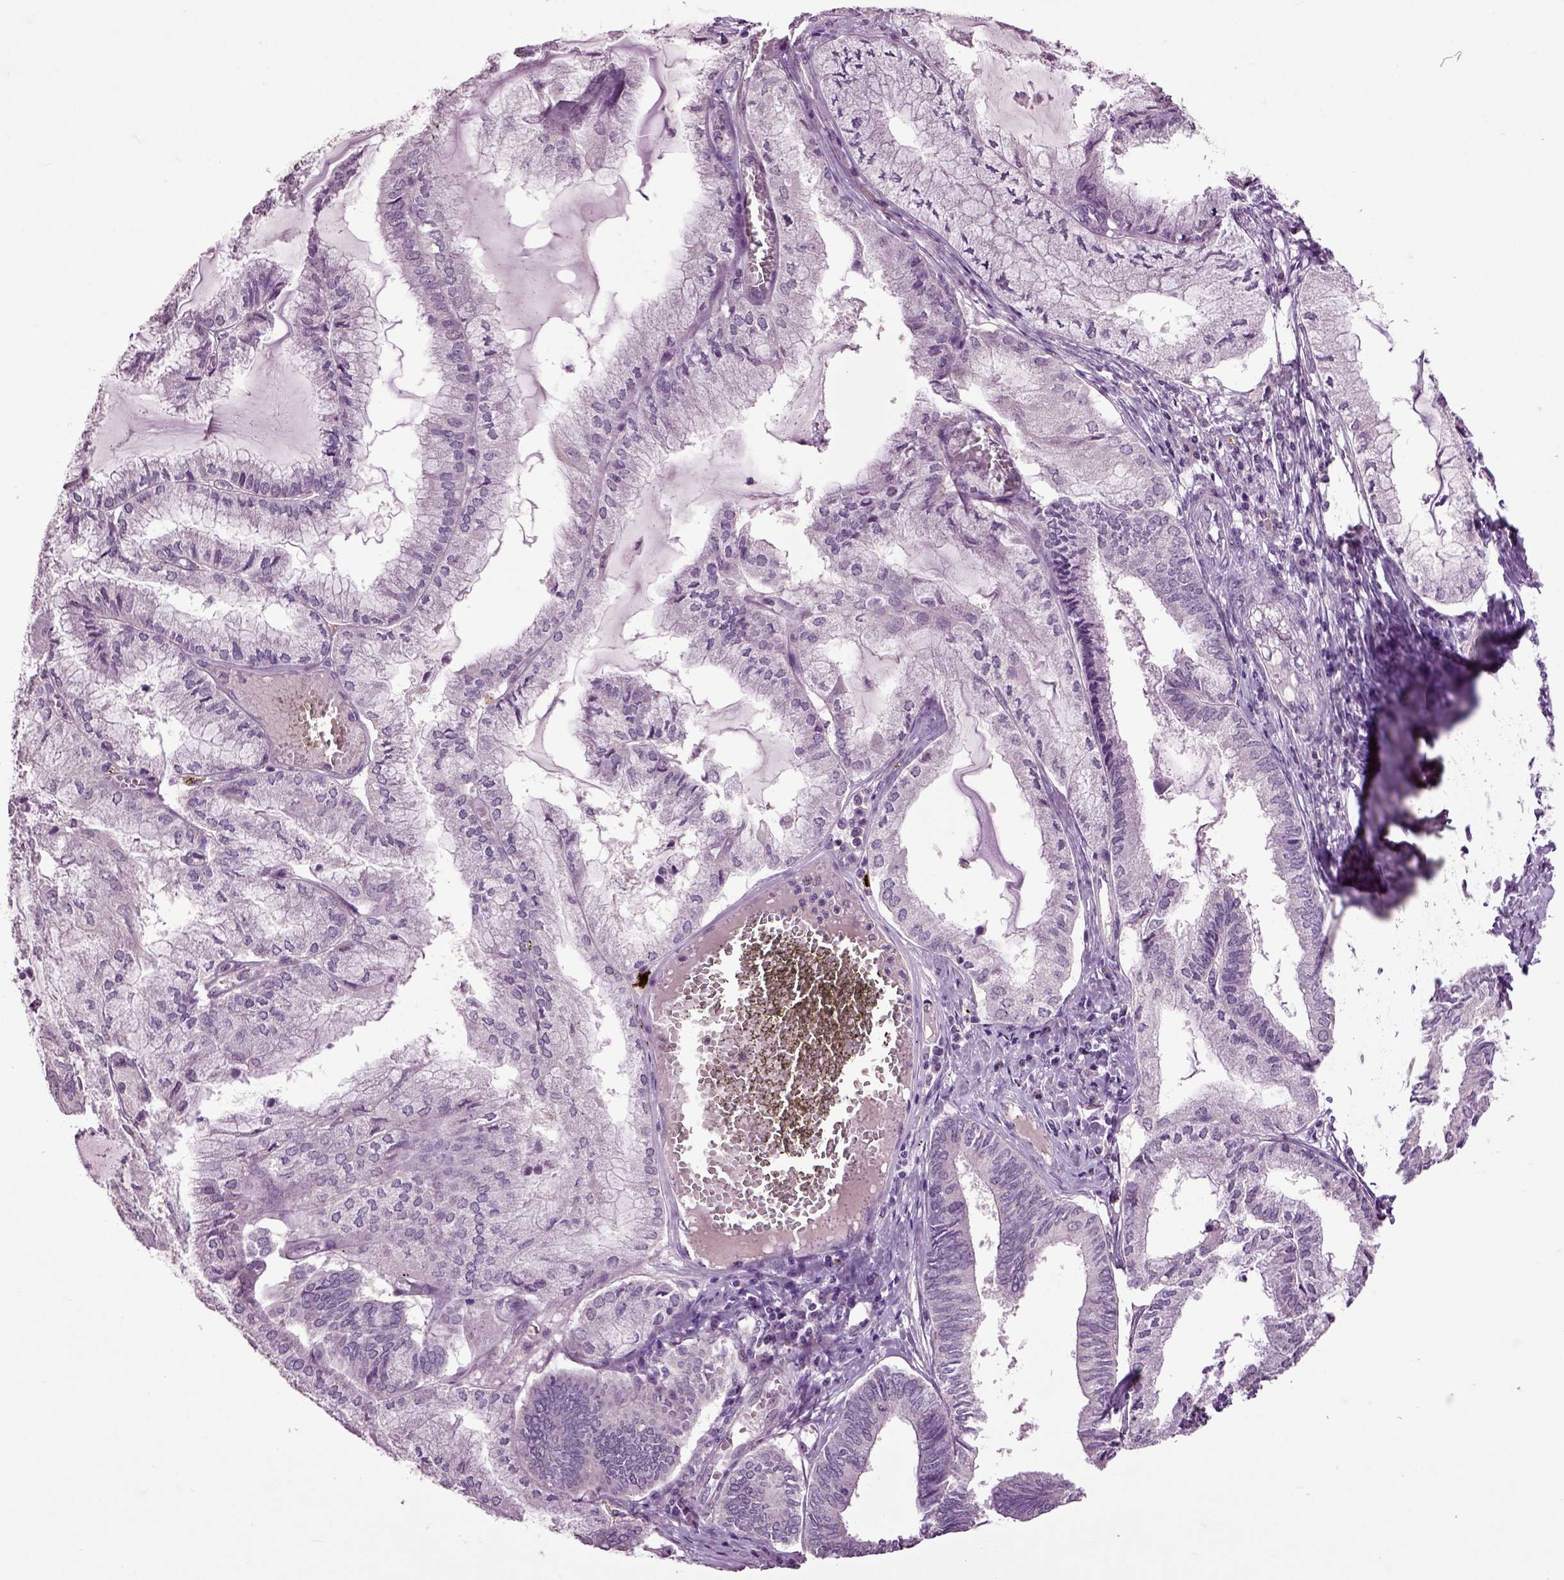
{"staining": {"intensity": "negative", "quantity": "none", "location": "none"}, "tissue": "endometrial cancer", "cell_type": "Tumor cells", "image_type": "cancer", "snomed": [{"axis": "morphology", "description": "Carcinoma, NOS"}, {"axis": "topography", "description": "Endometrium"}], "caption": "Immunohistochemistry of human endometrial cancer exhibits no staining in tumor cells.", "gene": "CRHR1", "patient": {"sex": "female", "age": 62}}